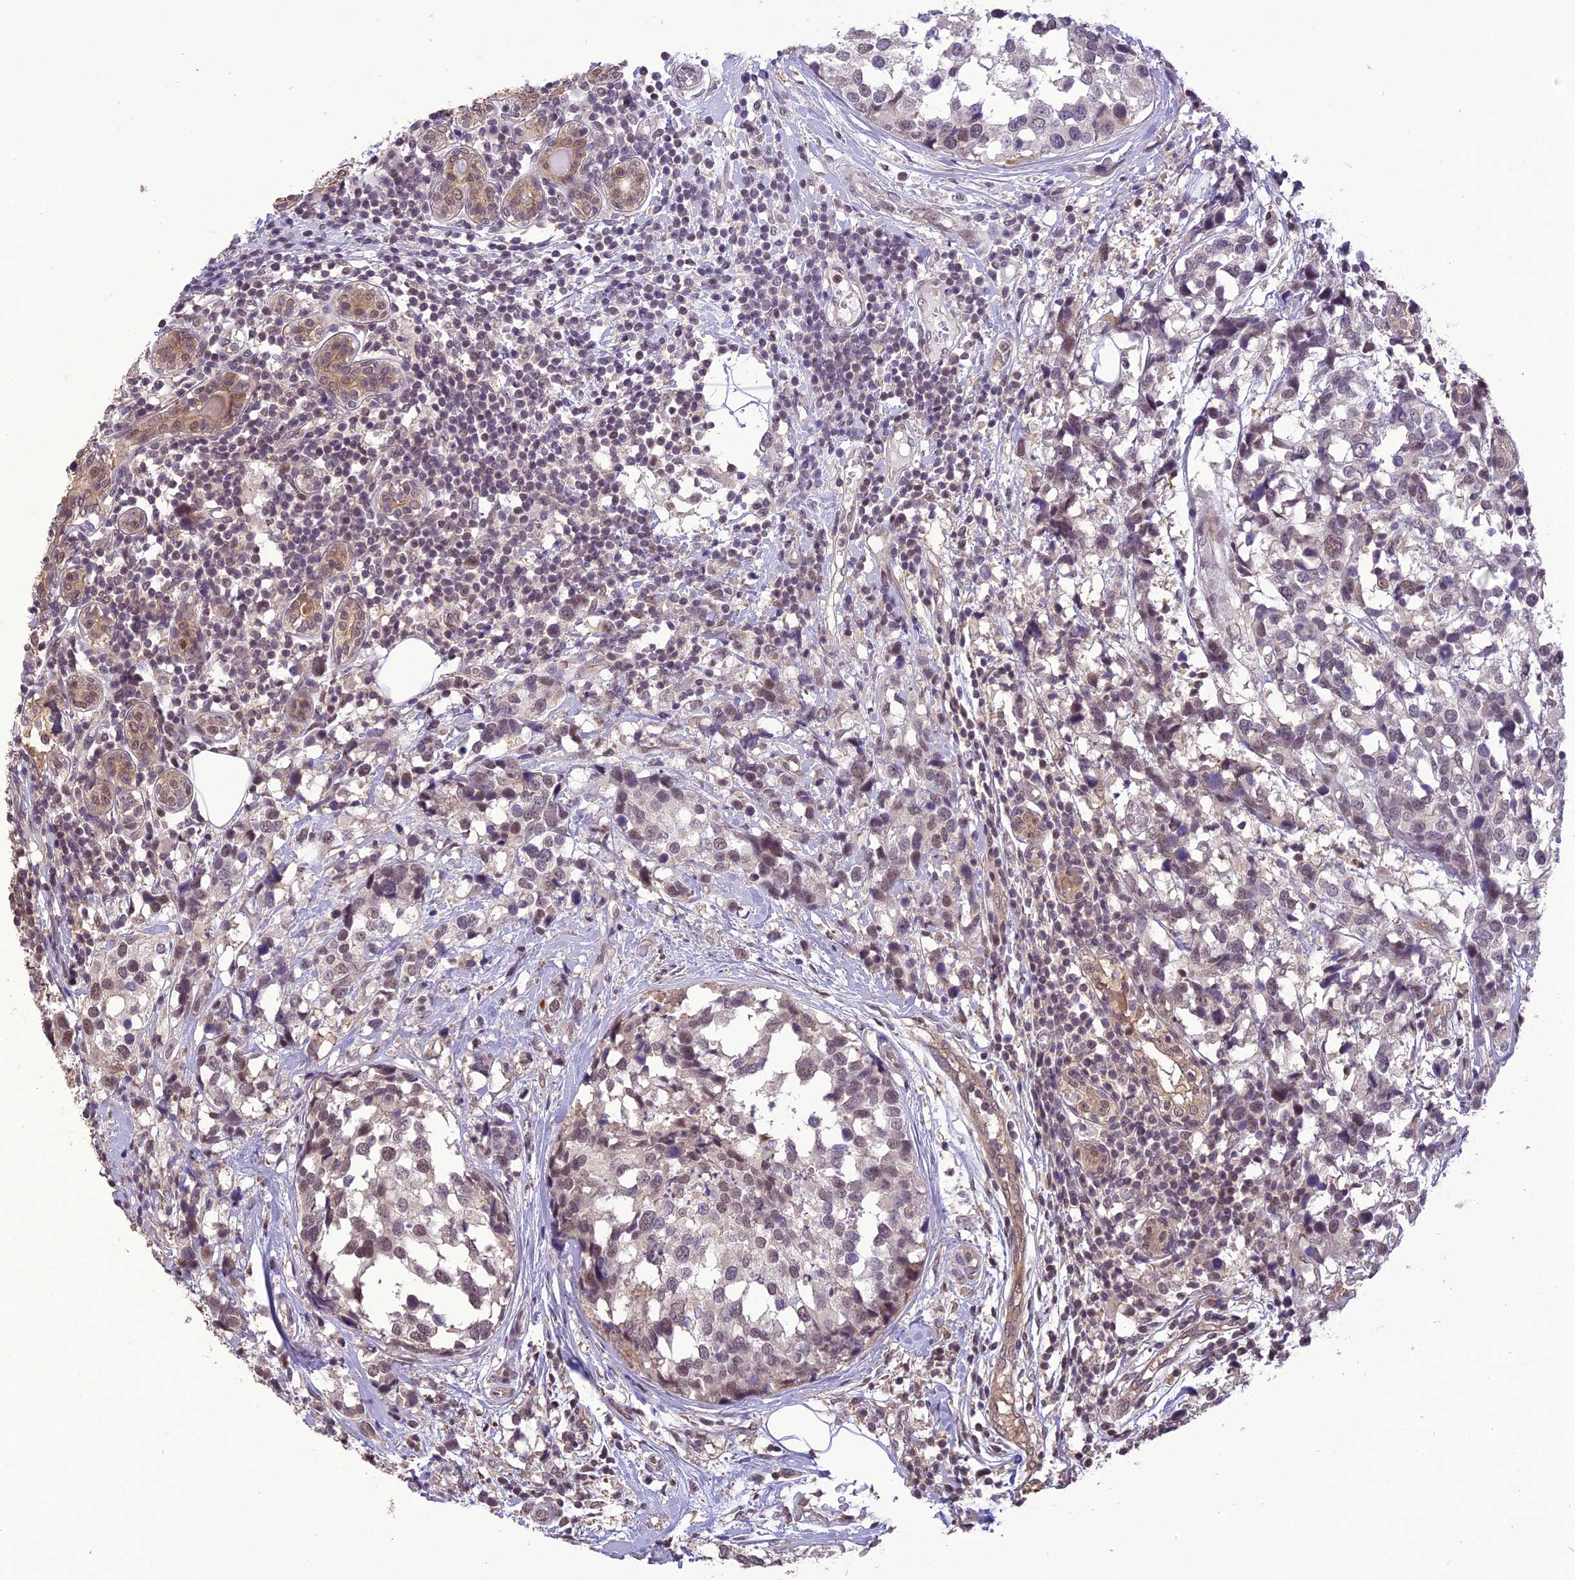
{"staining": {"intensity": "weak", "quantity": "25%-75%", "location": "nuclear"}, "tissue": "breast cancer", "cell_type": "Tumor cells", "image_type": "cancer", "snomed": [{"axis": "morphology", "description": "Lobular carcinoma"}, {"axis": "topography", "description": "Breast"}], "caption": "A brown stain shows weak nuclear expression of a protein in human breast lobular carcinoma tumor cells.", "gene": "TIGD7", "patient": {"sex": "female", "age": 59}}